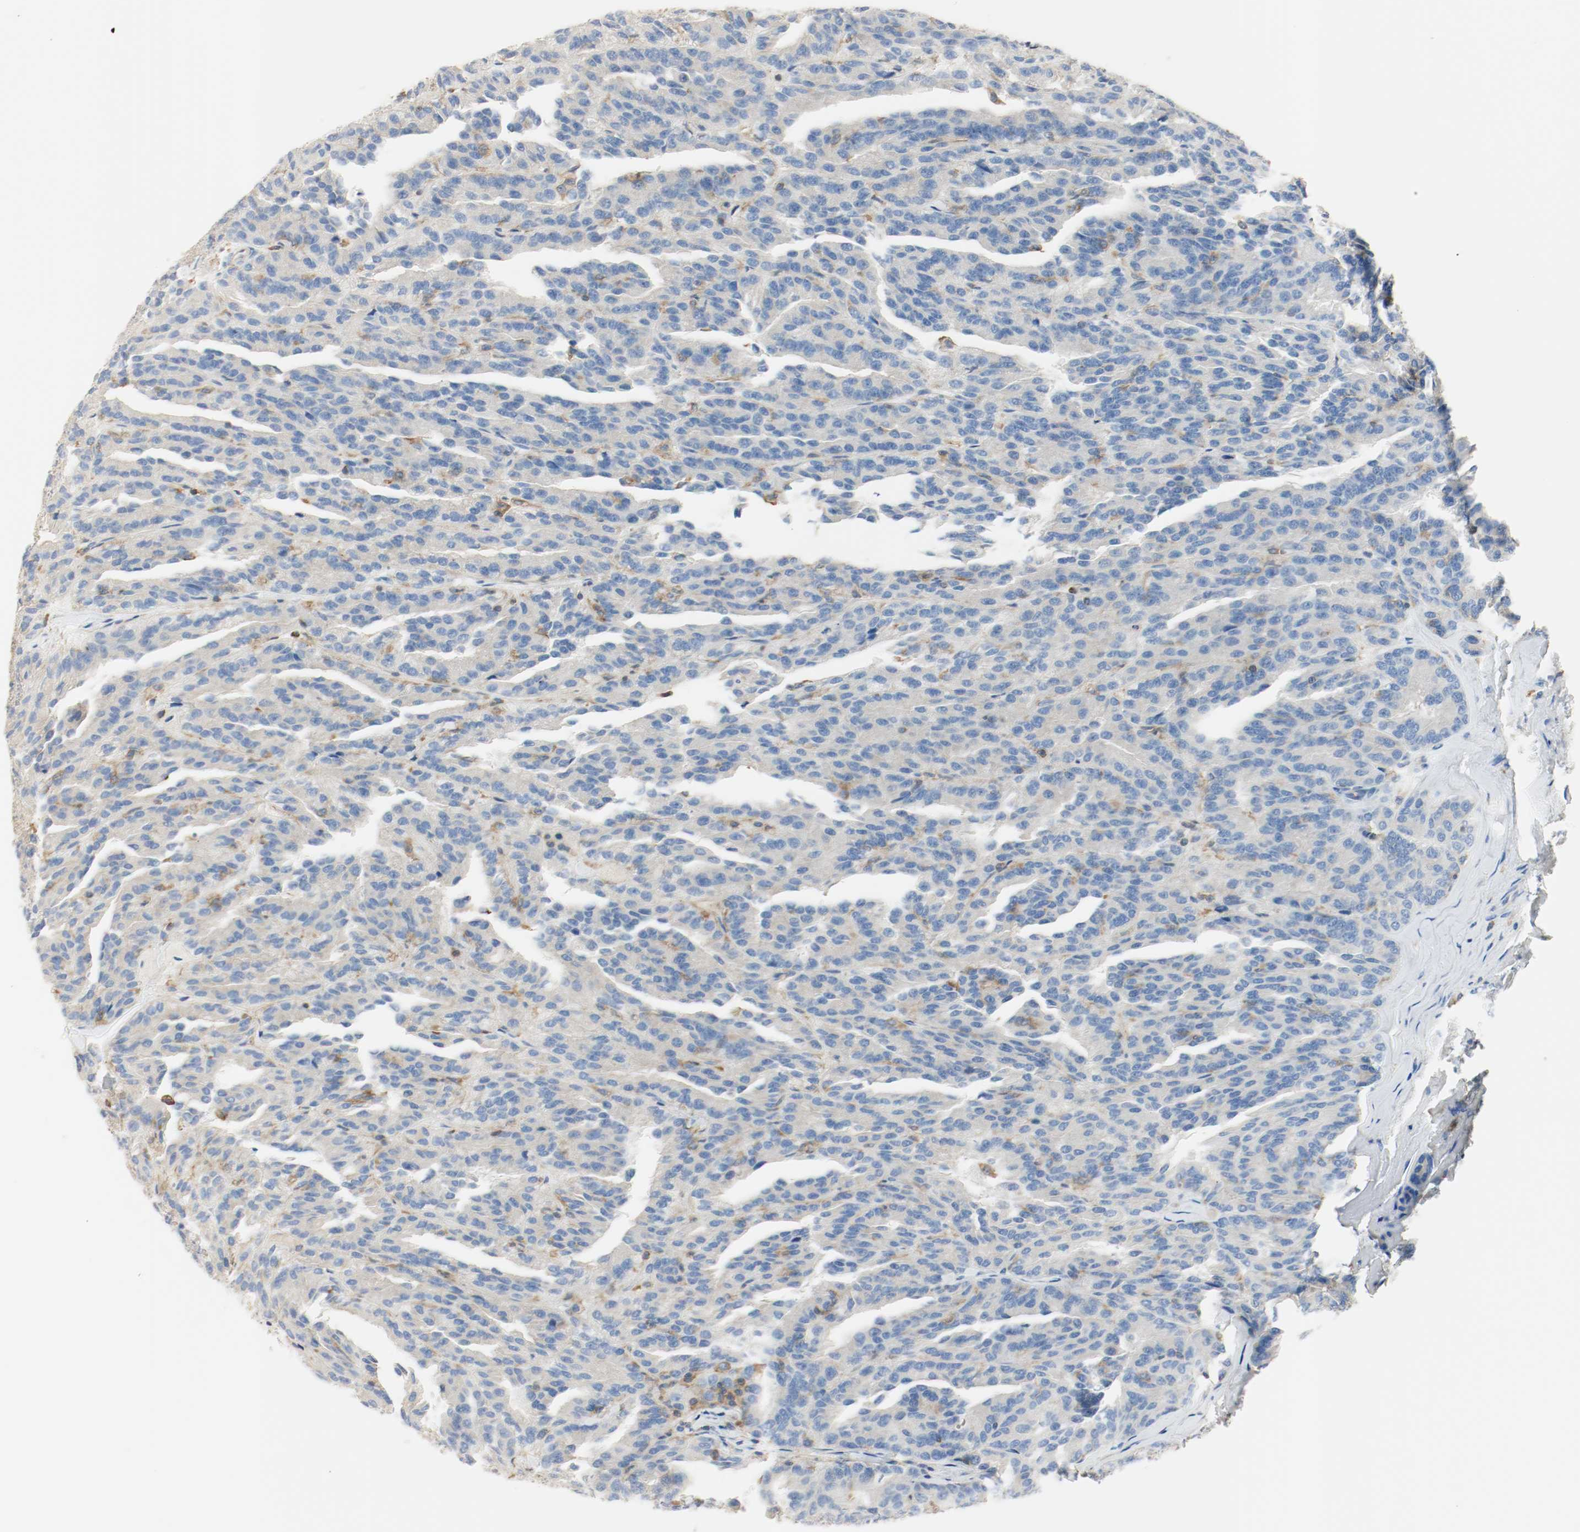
{"staining": {"intensity": "weak", "quantity": "25%-75%", "location": "cytoplasmic/membranous"}, "tissue": "renal cancer", "cell_type": "Tumor cells", "image_type": "cancer", "snomed": [{"axis": "morphology", "description": "Adenocarcinoma, NOS"}, {"axis": "topography", "description": "Kidney"}], "caption": "Protein expression analysis of renal cancer (adenocarcinoma) reveals weak cytoplasmic/membranous expression in about 25%-75% of tumor cells. The staining was performed using DAB, with brown indicating positive protein expression. Nuclei are stained blue with hematoxylin.", "gene": "ARPC1B", "patient": {"sex": "male", "age": 46}}